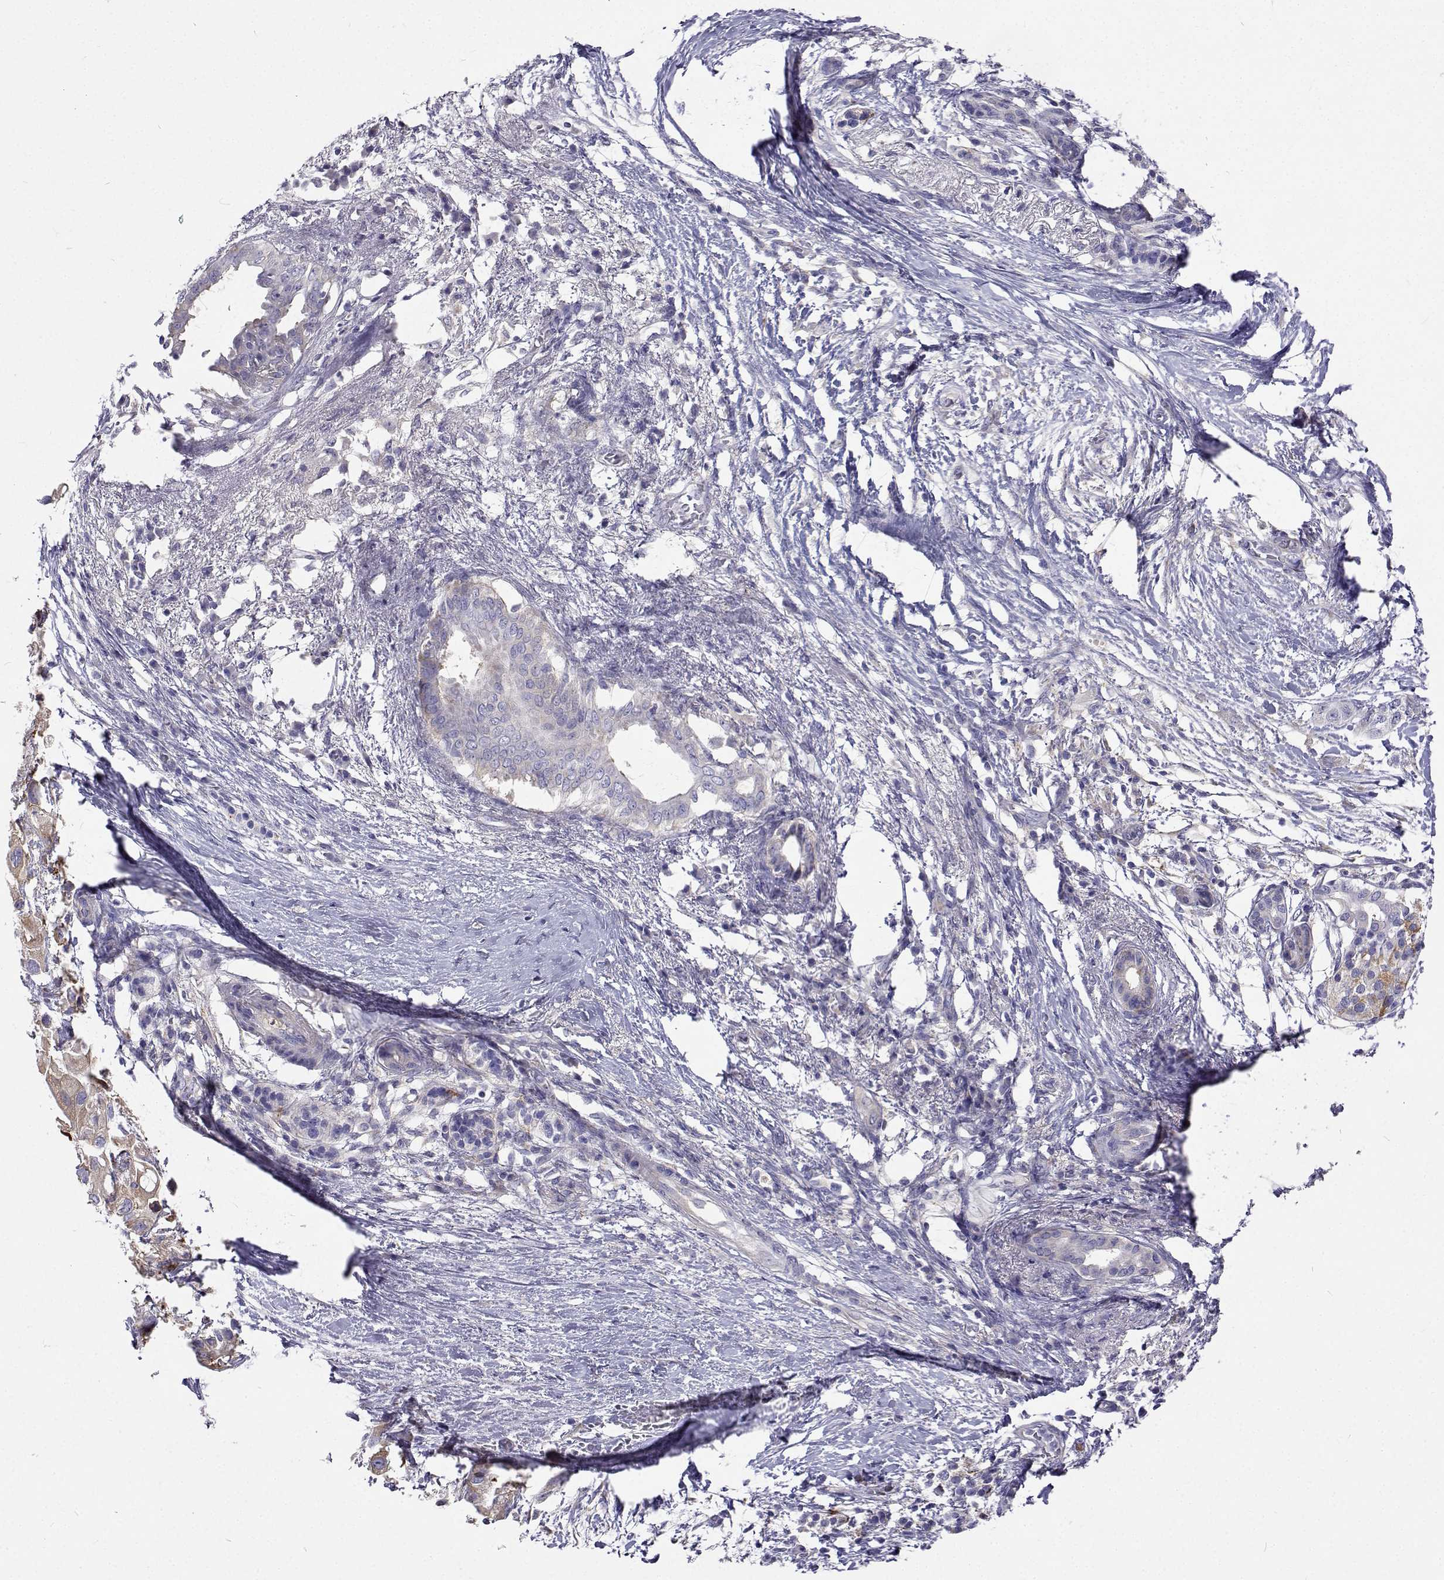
{"staining": {"intensity": "negative", "quantity": "none", "location": "none"}, "tissue": "pancreatic cancer", "cell_type": "Tumor cells", "image_type": "cancer", "snomed": [{"axis": "morphology", "description": "Adenocarcinoma, NOS"}, {"axis": "topography", "description": "Pancreas"}], "caption": "A photomicrograph of human pancreatic adenocarcinoma is negative for staining in tumor cells. (DAB (3,3'-diaminobenzidine) immunohistochemistry visualized using brightfield microscopy, high magnification).", "gene": "LHFPL7", "patient": {"sex": "female", "age": 72}}